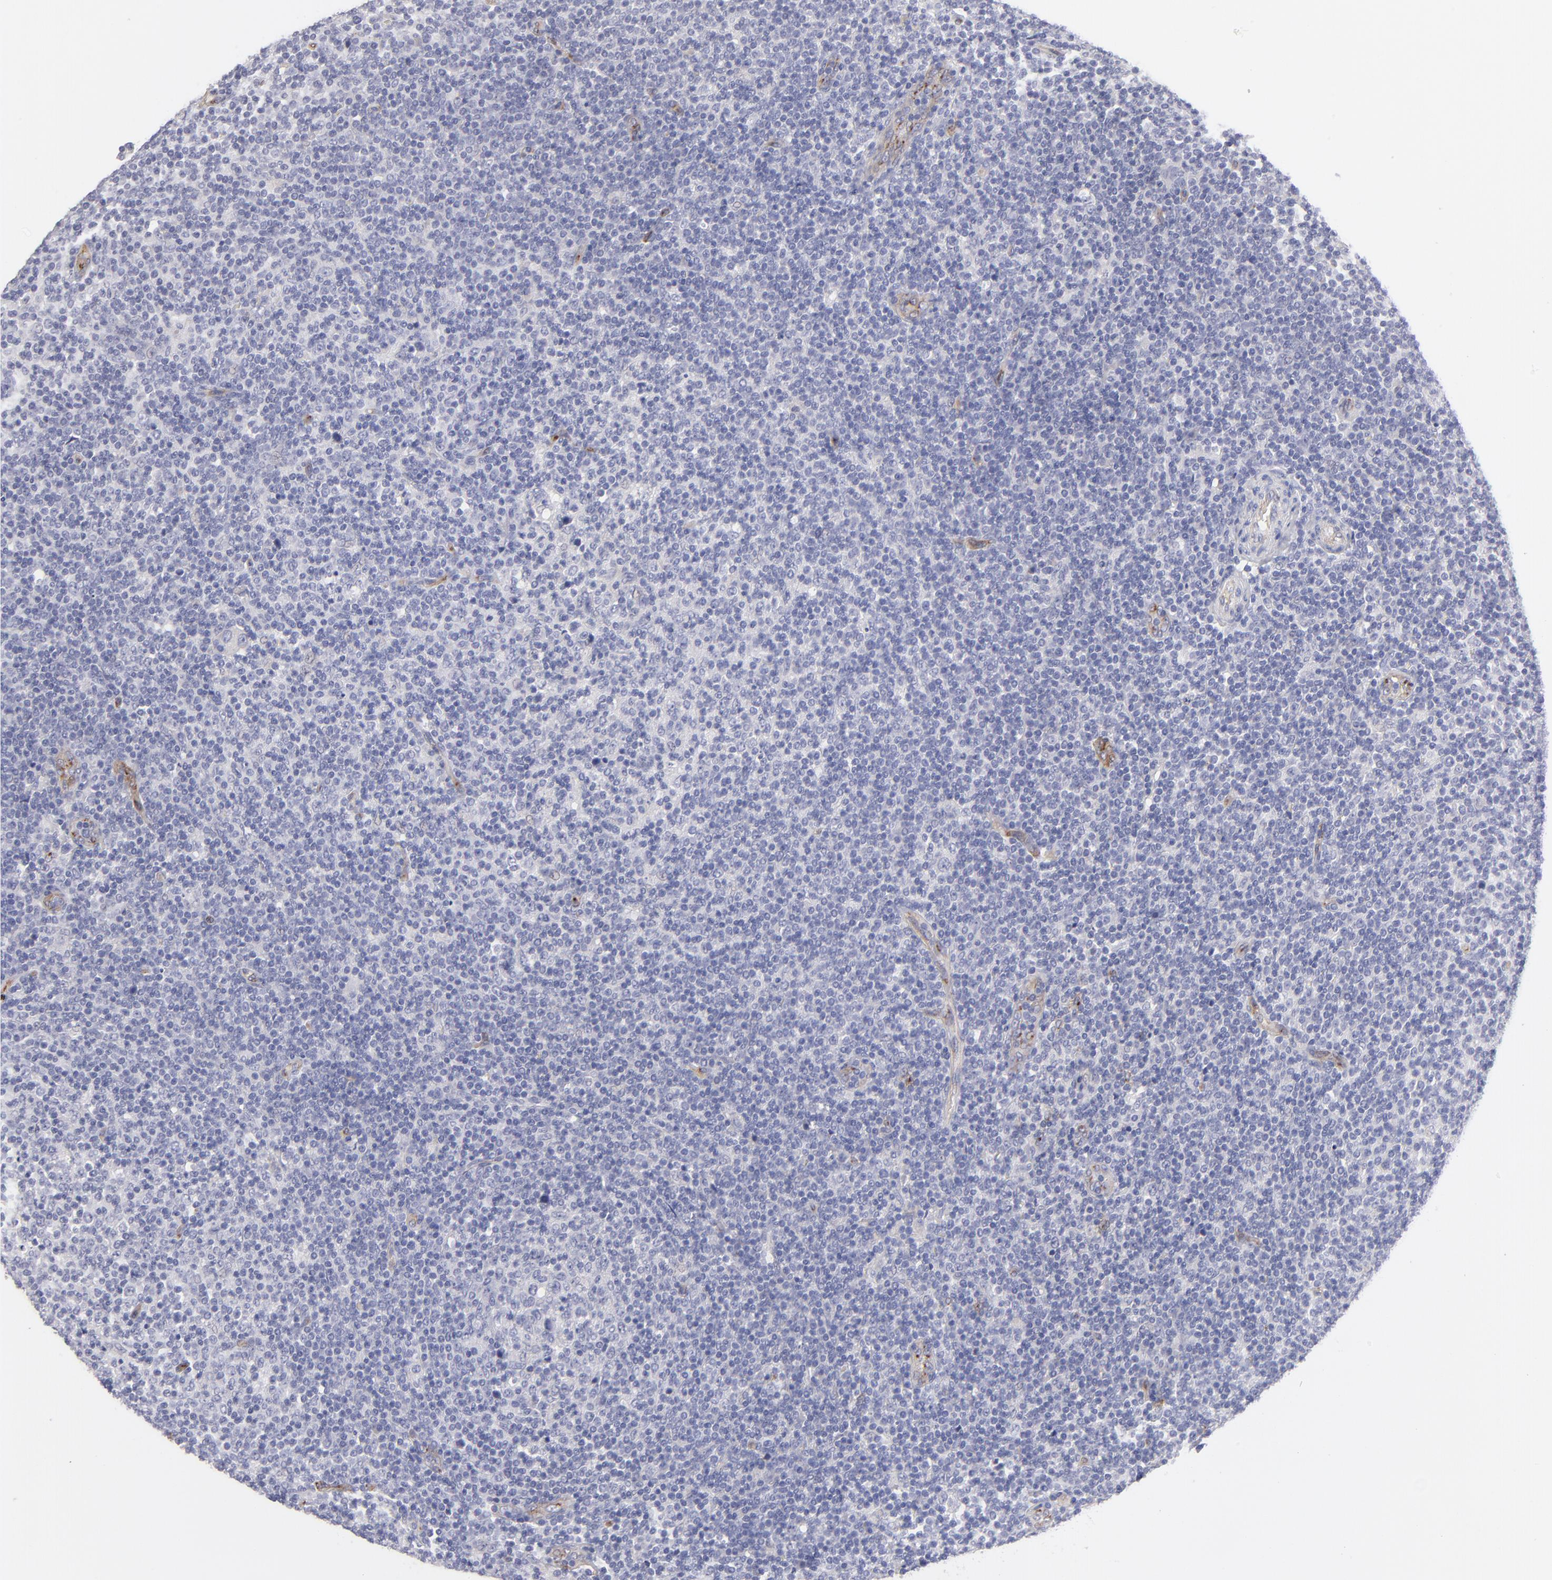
{"staining": {"intensity": "negative", "quantity": "none", "location": "none"}, "tissue": "lymphoma", "cell_type": "Tumor cells", "image_type": "cancer", "snomed": [{"axis": "morphology", "description": "Malignant lymphoma, non-Hodgkin's type, Low grade"}, {"axis": "topography", "description": "Lymph node"}], "caption": "Immunohistochemistry (IHC) of low-grade malignant lymphoma, non-Hodgkin's type shows no positivity in tumor cells. Nuclei are stained in blue.", "gene": "PLVAP", "patient": {"sex": "male", "age": 70}}